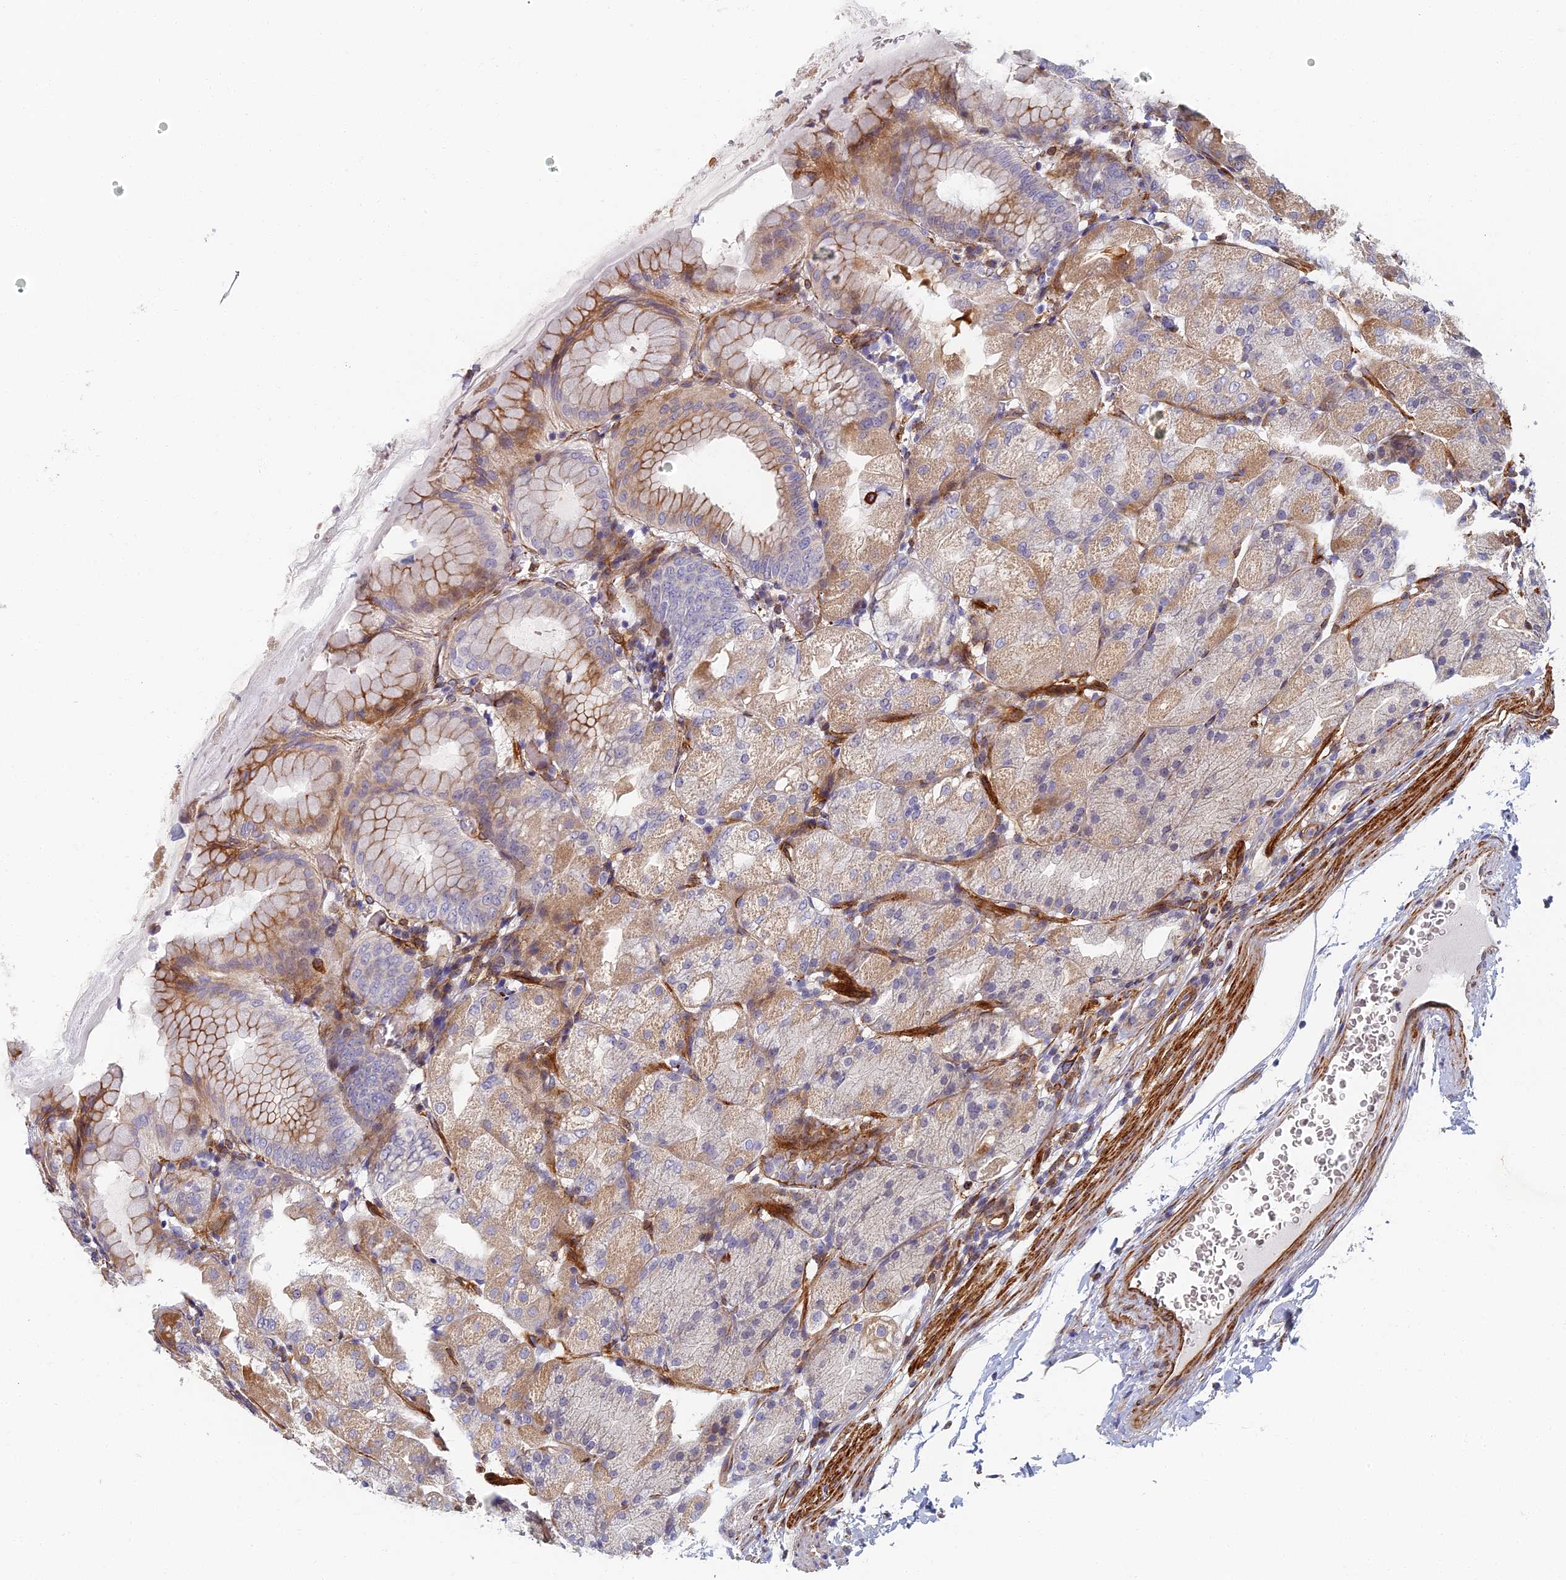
{"staining": {"intensity": "moderate", "quantity": "25%-75%", "location": "cytoplasmic/membranous"}, "tissue": "stomach", "cell_type": "Glandular cells", "image_type": "normal", "snomed": [{"axis": "morphology", "description": "Normal tissue, NOS"}, {"axis": "topography", "description": "Stomach, upper"}, {"axis": "topography", "description": "Stomach, lower"}], "caption": "Immunohistochemistry photomicrograph of normal human stomach stained for a protein (brown), which shows medium levels of moderate cytoplasmic/membranous expression in approximately 25%-75% of glandular cells.", "gene": "ABCB10", "patient": {"sex": "male", "age": 62}}